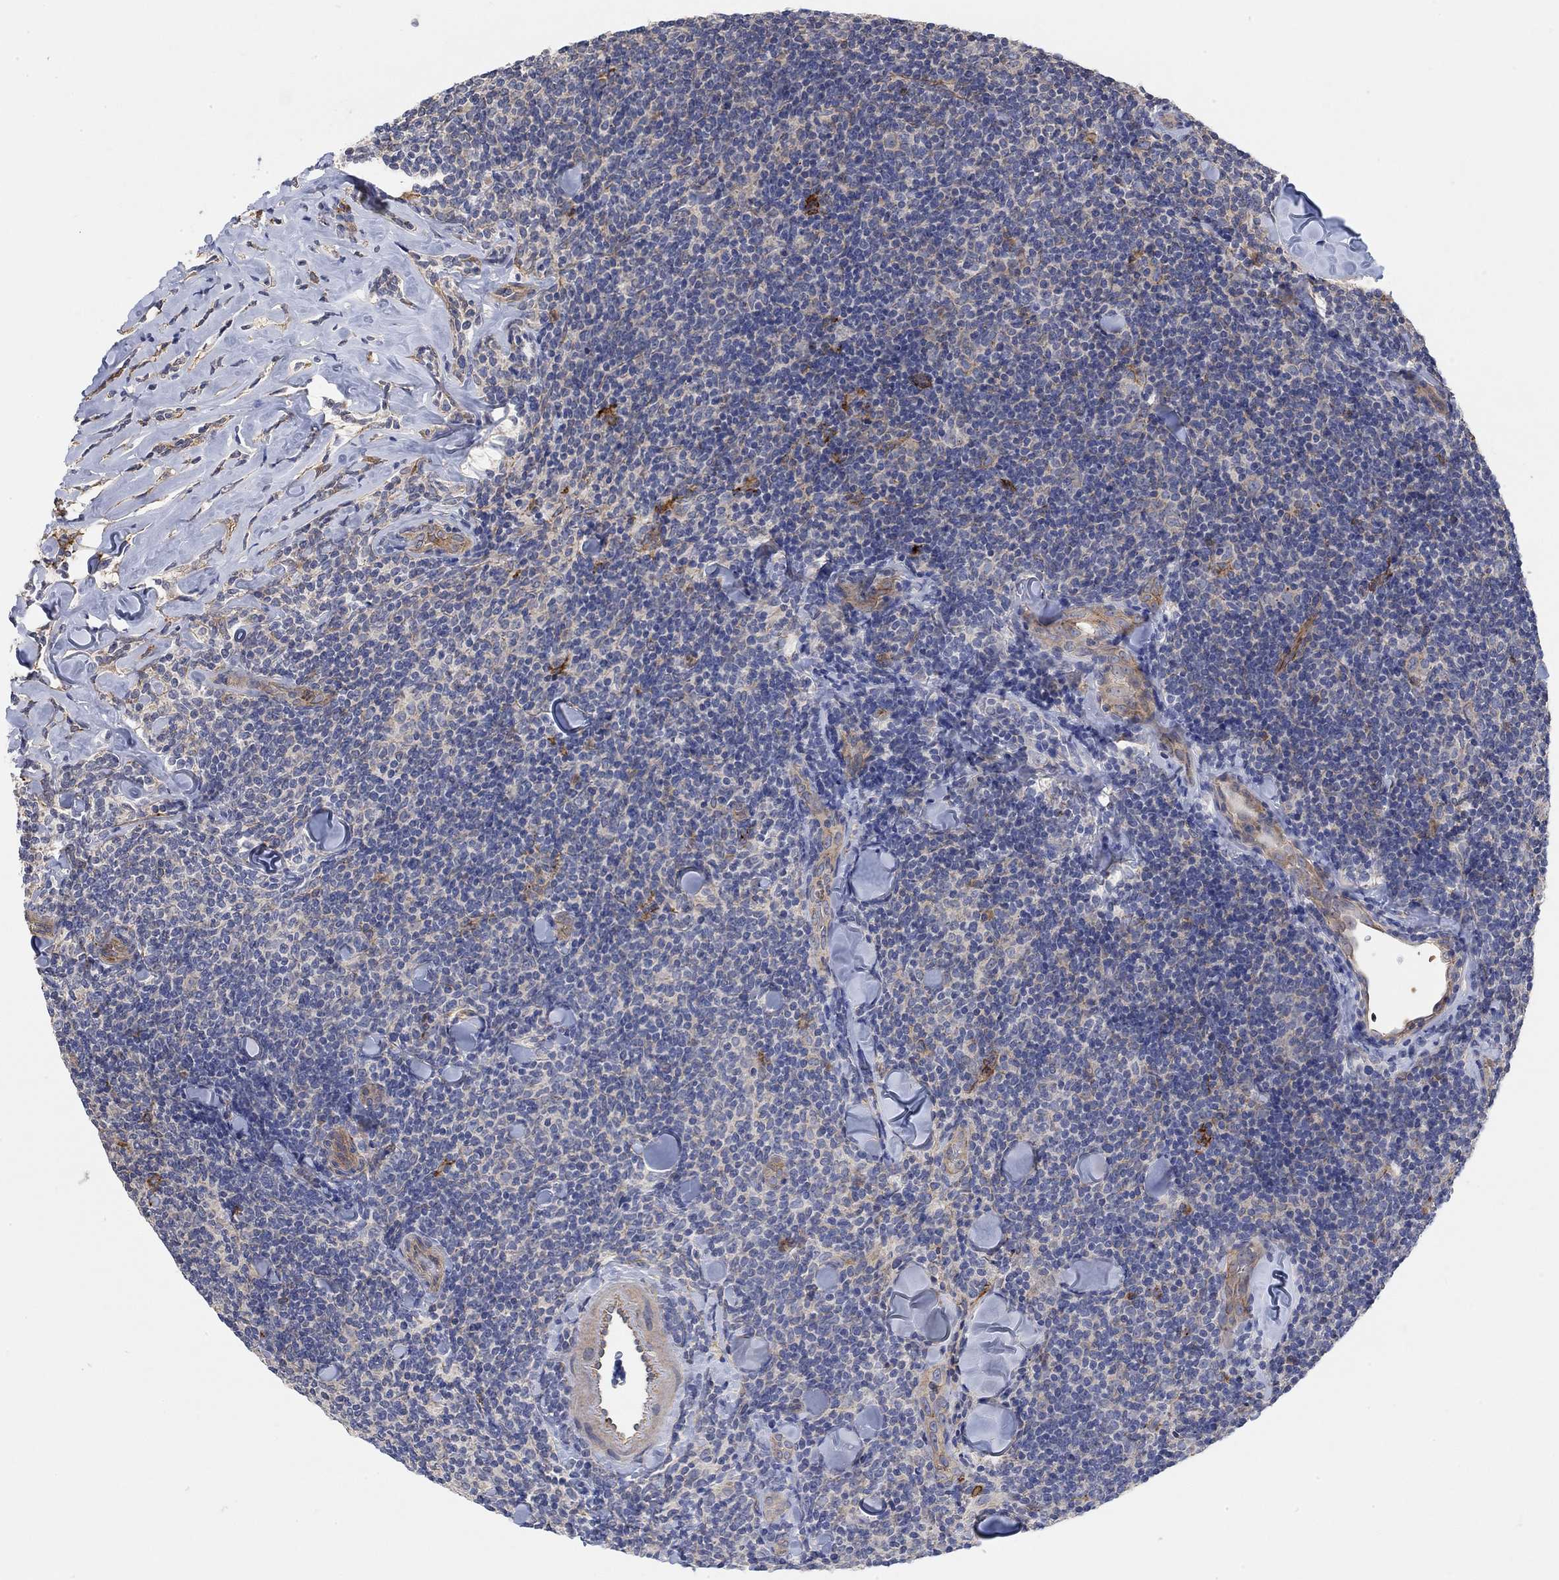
{"staining": {"intensity": "negative", "quantity": "none", "location": "none"}, "tissue": "lymphoma", "cell_type": "Tumor cells", "image_type": "cancer", "snomed": [{"axis": "morphology", "description": "Malignant lymphoma, non-Hodgkin's type, Low grade"}, {"axis": "topography", "description": "Lymph node"}], "caption": "DAB immunohistochemical staining of low-grade malignant lymphoma, non-Hodgkin's type exhibits no significant expression in tumor cells. The staining is performed using DAB (3,3'-diaminobenzidine) brown chromogen with nuclei counter-stained in using hematoxylin.", "gene": "SYT16", "patient": {"sex": "female", "age": 56}}